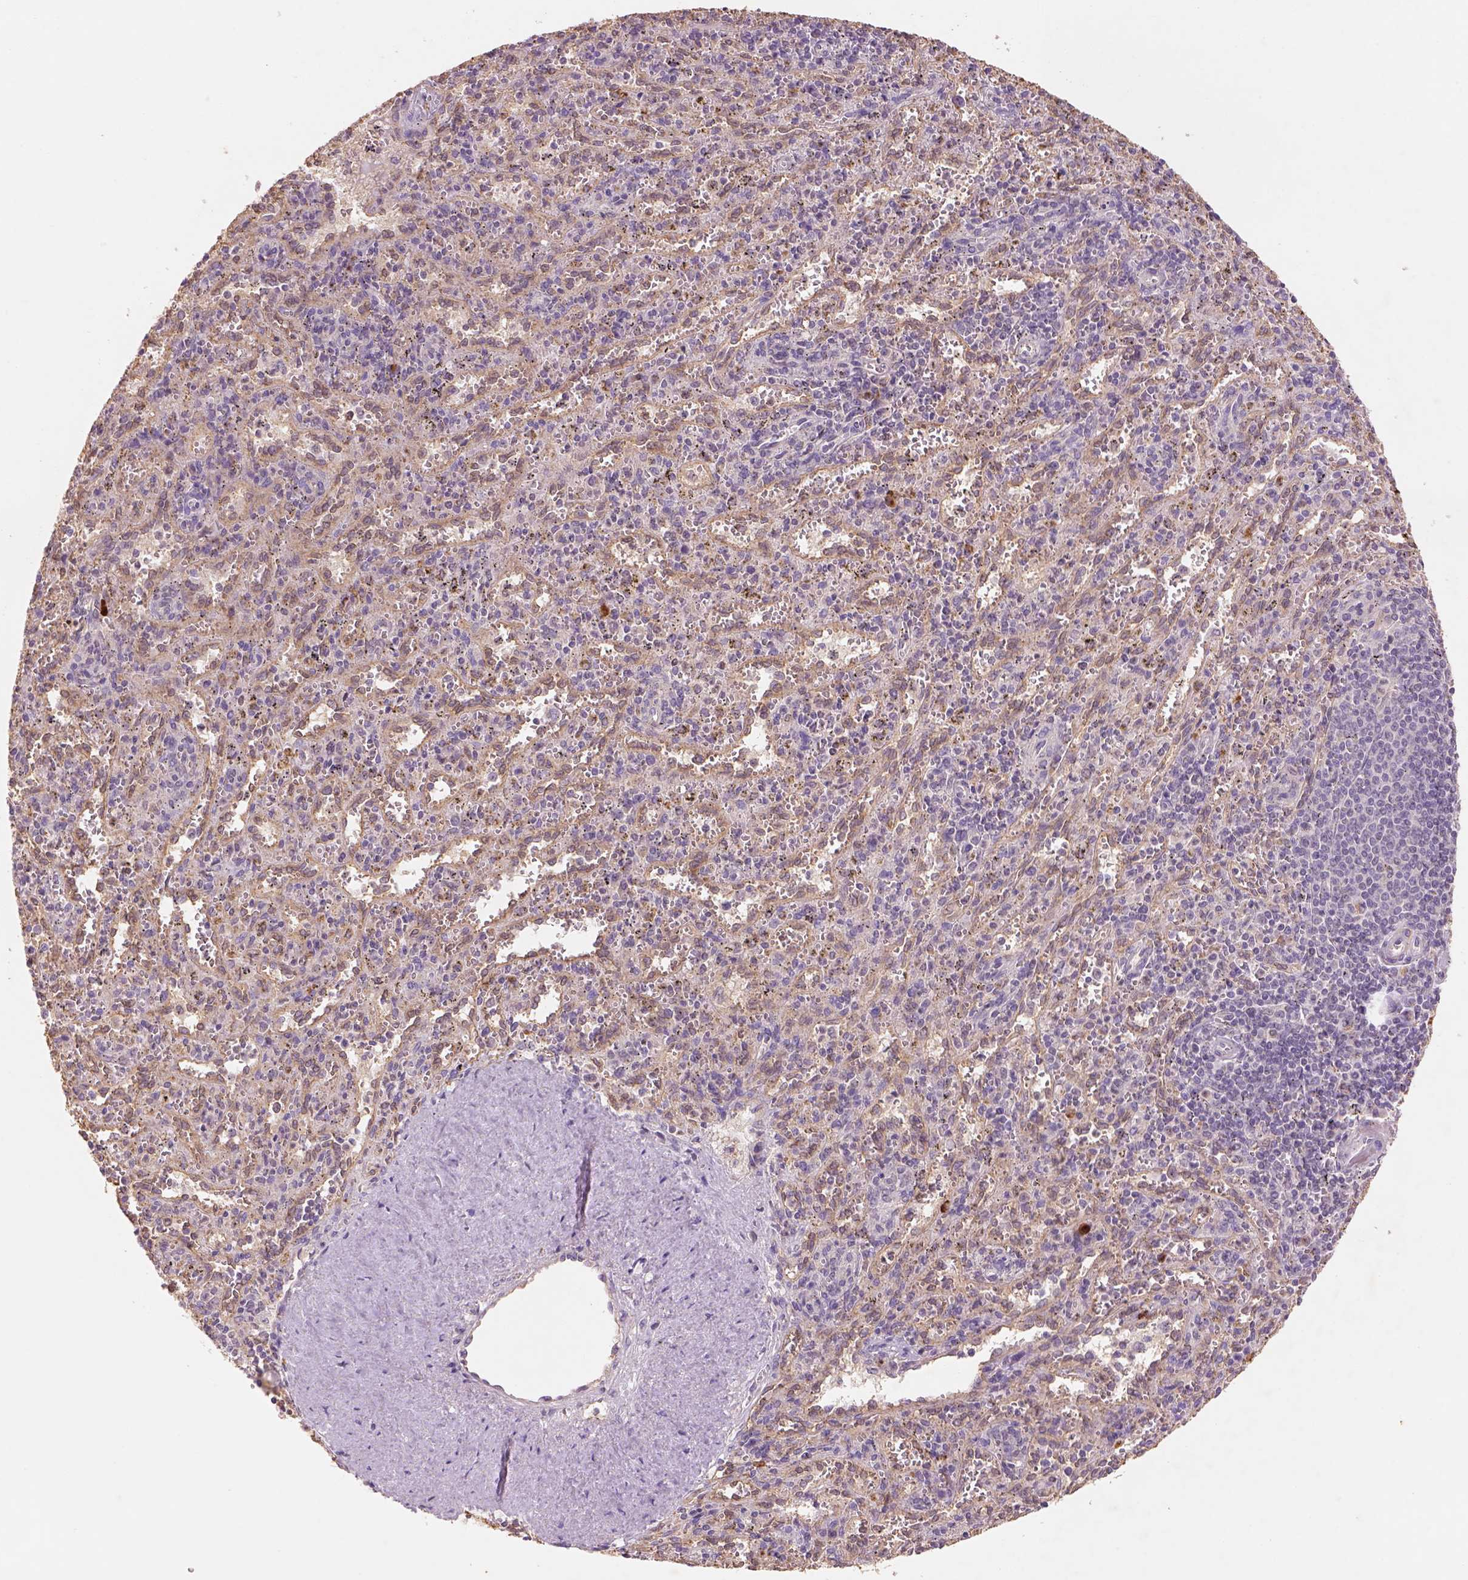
{"staining": {"intensity": "negative", "quantity": "none", "location": "none"}, "tissue": "spleen", "cell_type": "Cells in red pulp", "image_type": "normal", "snomed": [{"axis": "morphology", "description": "Normal tissue, NOS"}, {"axis": "topography", "description": "Spleen"}], "caption": "This is an immunohistochemistry (IHC) image of unremarkable human spleen. There is no positivity in cells in red pulp.", "gene": "AP2B1", "patient": {"sex": "male", "age": 57}}